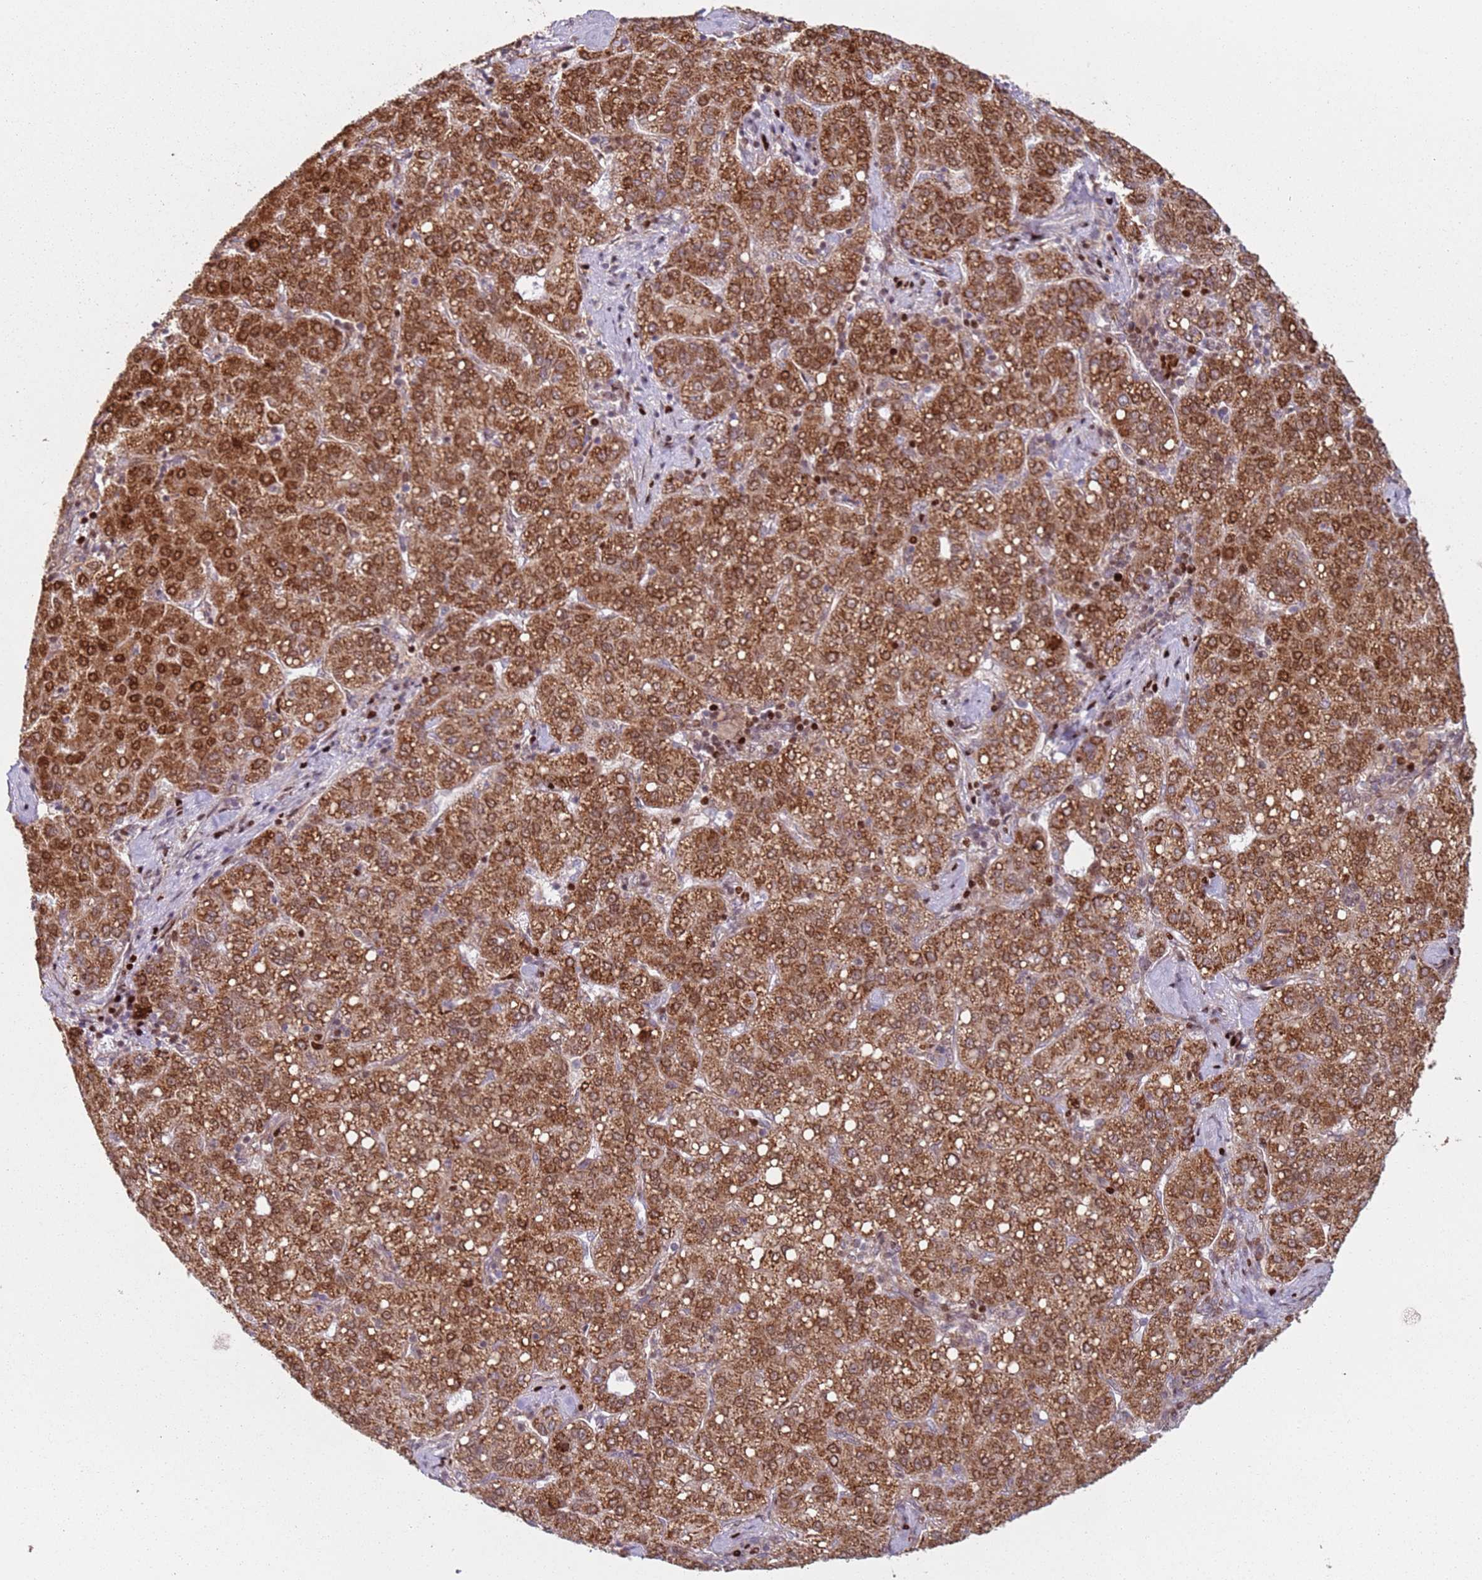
{"staining": {"intensity": "strong", "quantity": ">75%", "location": "cytoplasmic/membranous,nuclear"}, "tissue": "liver cancer", "cell_type": "Tumor cells", "image_type": "cancer", "snomed": [{"axis": "morphology", "description": "Carcinoma, Hepatocellular, NOS"}, {"axis": "topography", "description": "Liver"}], "caption": "A brown stain labels strong cytoplasmic/membranous and nuclear expression of a protein in human liver cancer (hepatocellular carcinoma) tumor cells.", "gene": "HNRNPLL", "patient": {"sex": "male", "age": 65}}